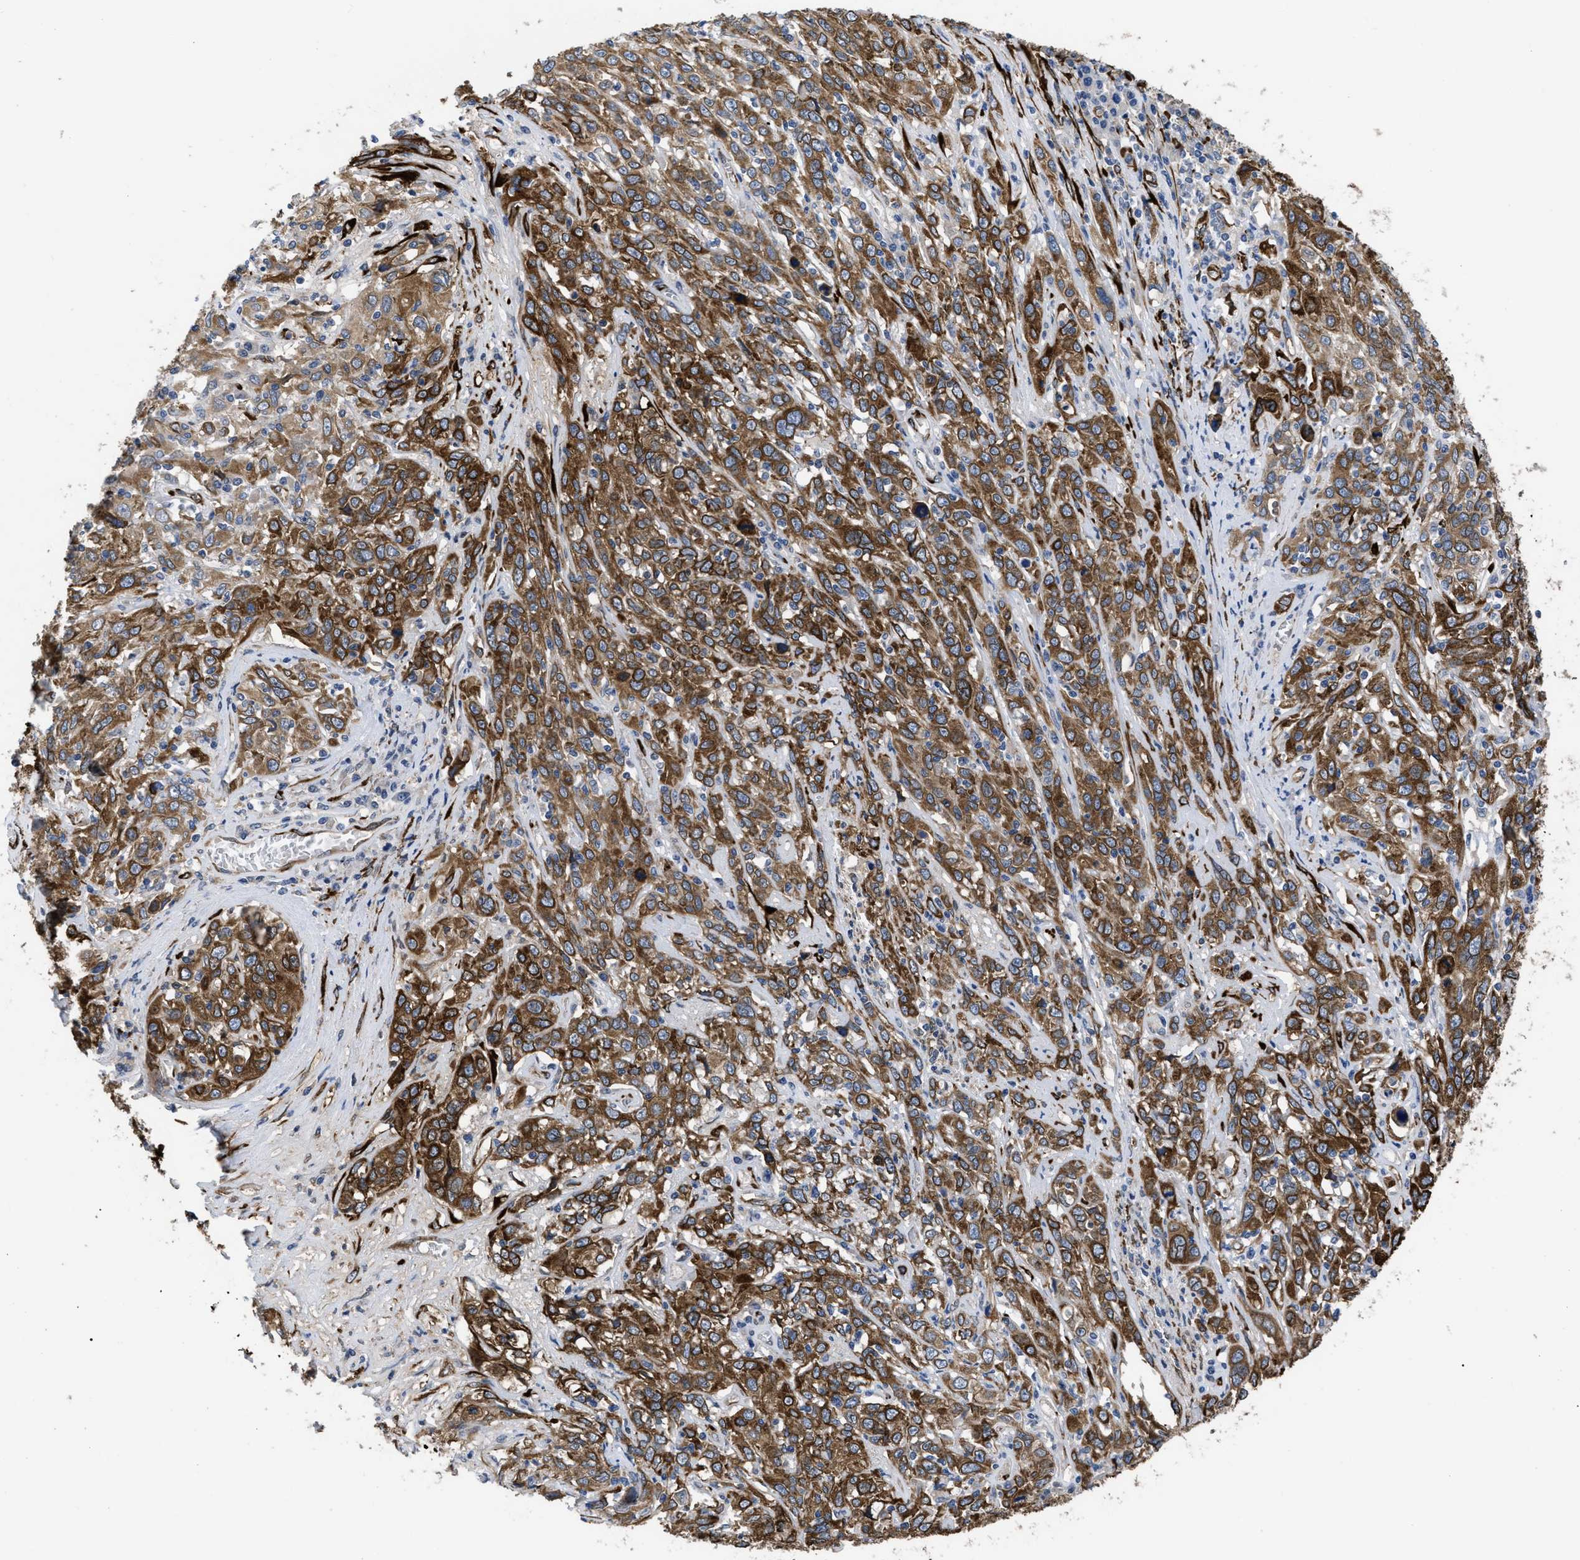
{"staining": {"intensity": "moderate", "quantity": ">75%", "location": "cytoplasmic/membranous"}, "tissue": "cervical cancer", "cell_type": "Tumor cells", "image_type": "cancer", "snomed": [{"axis": "morphology", "description": "Squamous cell carcinoma, NOS"}, {"axis": "topography", "description": "Cervix"}], "caption": "A histopathology image of human cervical cancer stained for a protein demonstrates moderate cytoplasmic/membranous brown staining in tumor cells.", "gene": "SQLE", "patient": {"sex": "female", "age": 46}}